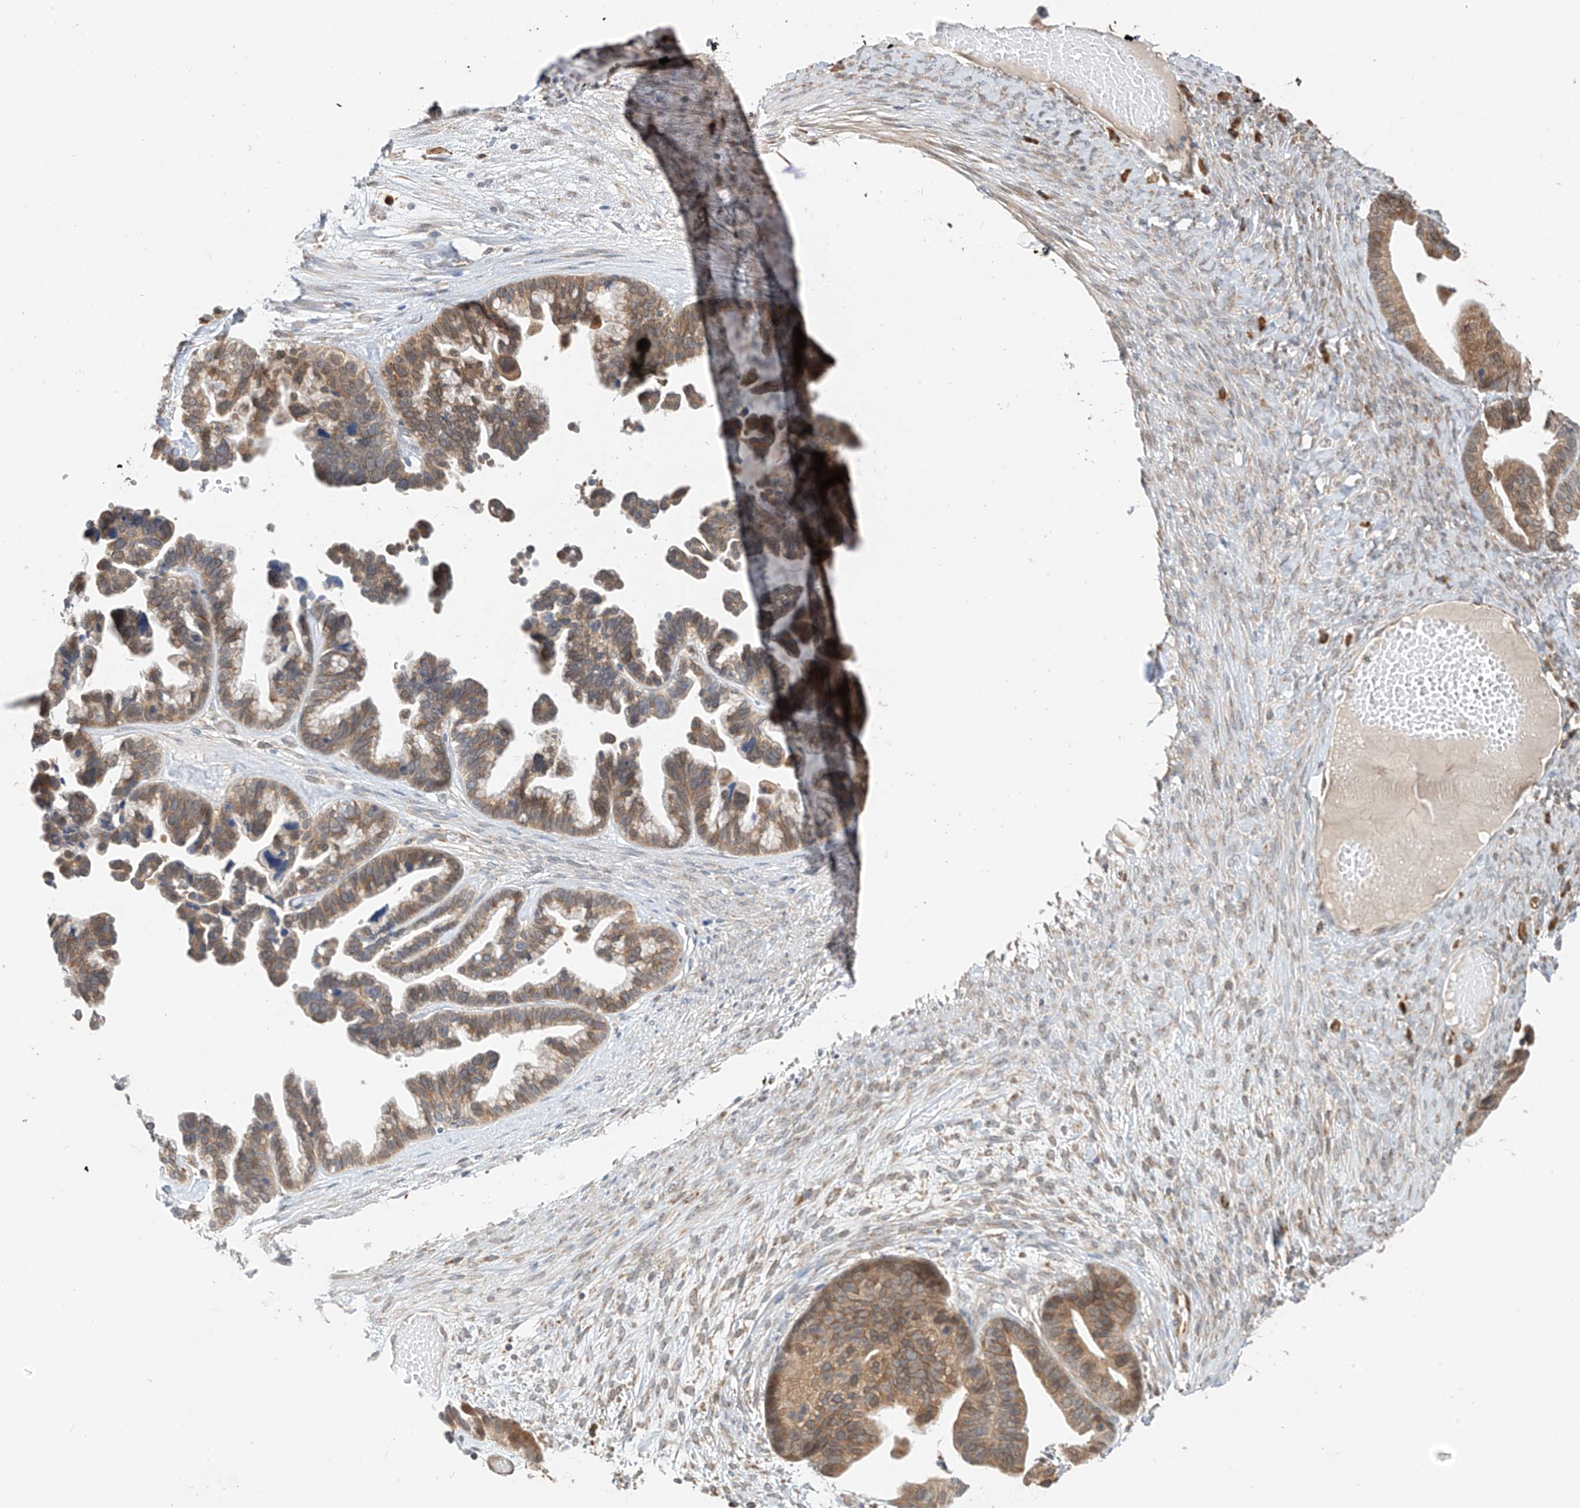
{"staining": {"intensity": "moderate", "quantity": "25%-75%", "location": "cytoplasmic/membranous"}, "tissue": "ovarian cancer", "cell_type": "Tumor cells", "image_type": "cancer", "snomed": [{"axis": "morphology", "description": "Cystadenocarcinoma, serous, NOS"}, {"axis": "topography", "description": "Ovary"}], "caption": "Brown immunohistochemical staining in ovarian cancer reveals moderate cytoplasmic/membranous staining in about 25%-75% of tumor cells. (Brightfield microscopy of DAB IHC at high magnification).", "gene": "PPA2", "patient": {"sex": "female", "age": 56}}